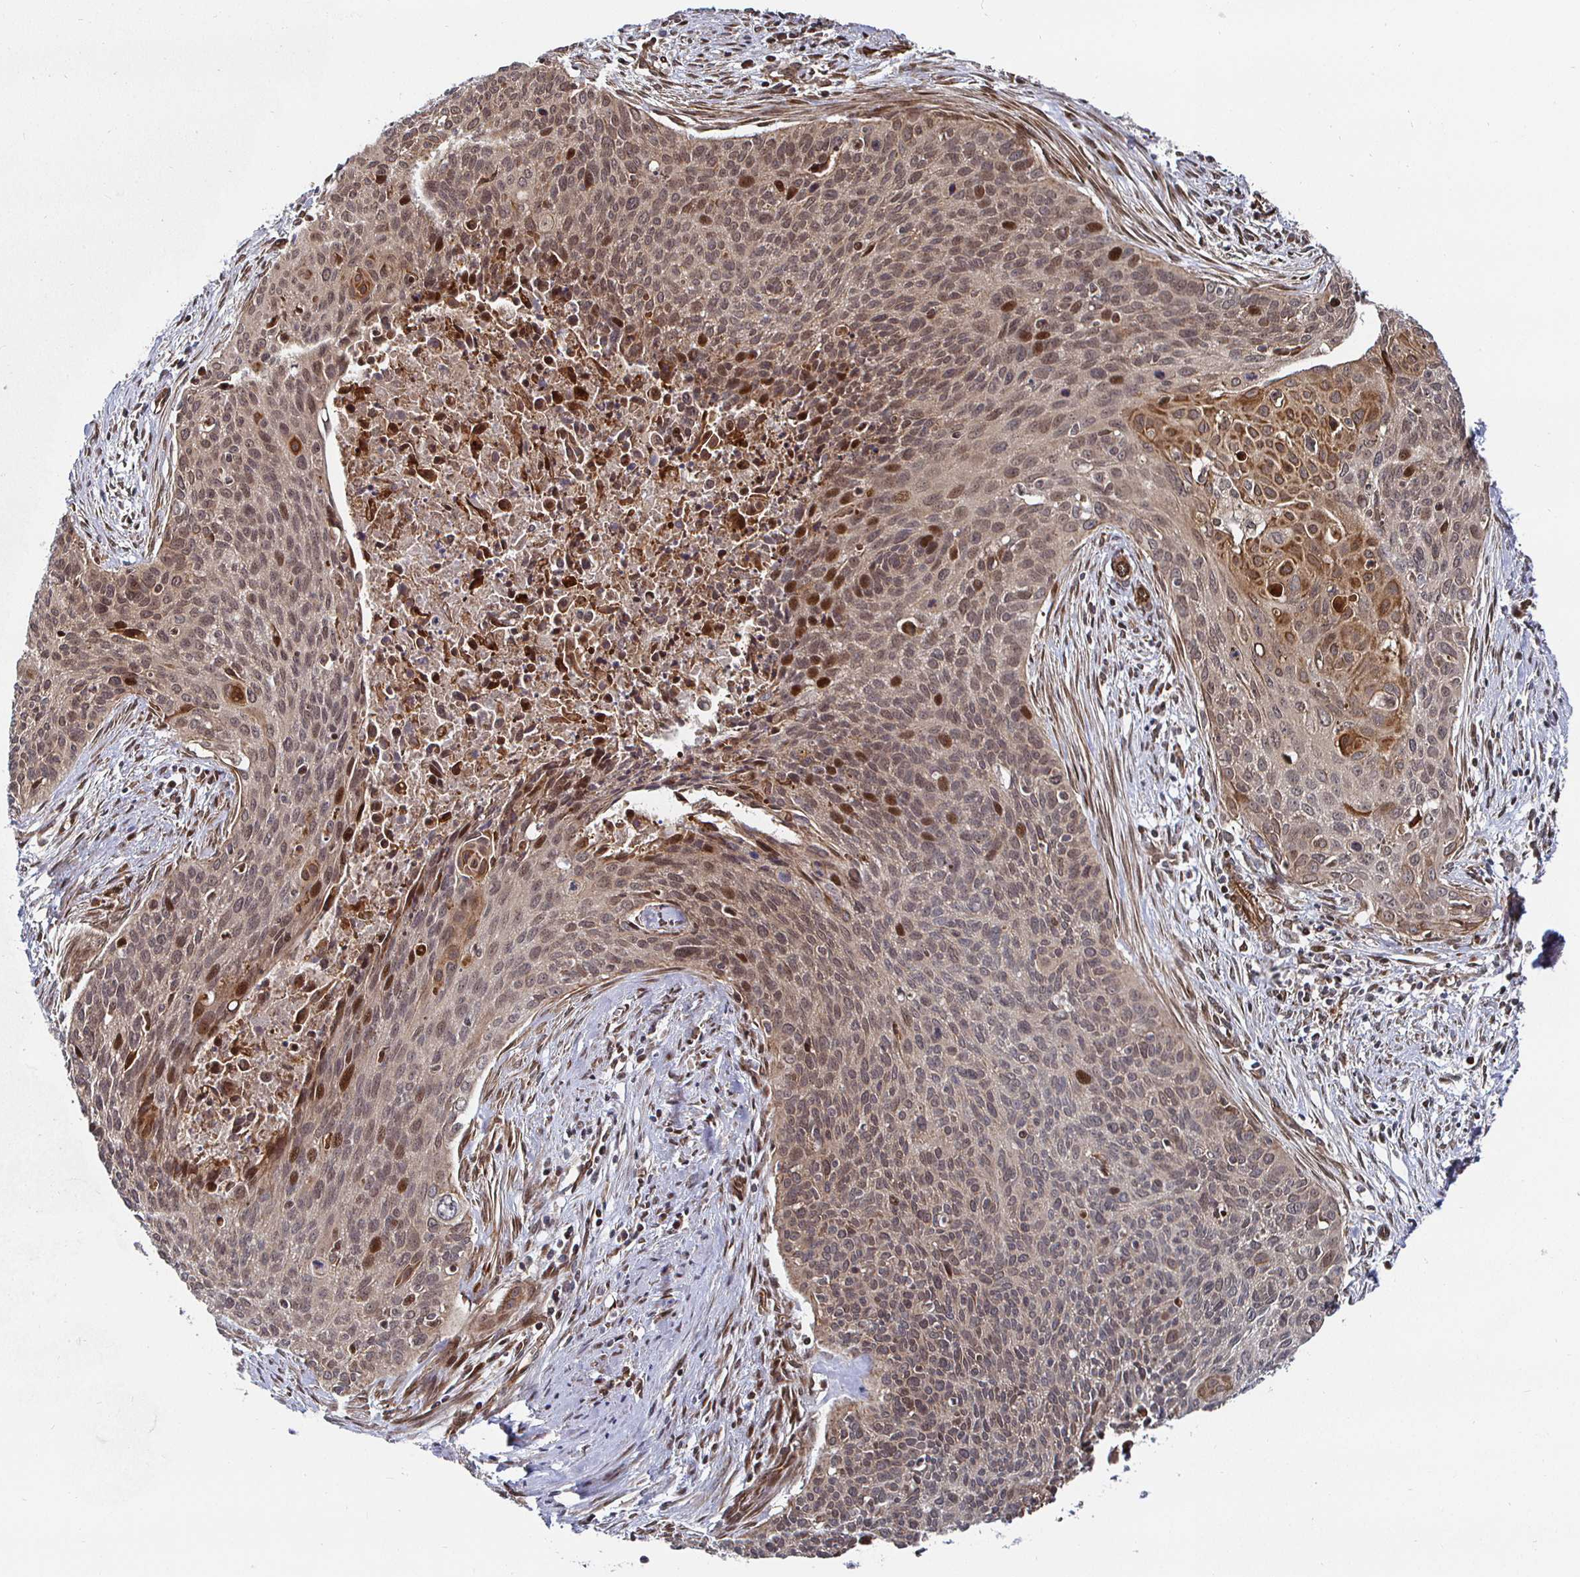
{"staining": {"intensity": "moderate", "quantity": "<25%", "location": "nuclear"}, "tissue": "cervical cancer", "cell_type": "Tumor cells", "image_type": "cancer", "snomed": [{"axis": "morphology", "description": "Squamous cell carcinoma, NOS"}, {"axis": "topography", "description": "Cervix"}], "caption": "Cervical cancer (squamous cell carcinoma) stained for a protein (brown) displays moderate nuclear positive staining in approximately <25% of tumor cells.", "gene": "TBKBP1", "patient": {"sex": "female", "age": 55}}